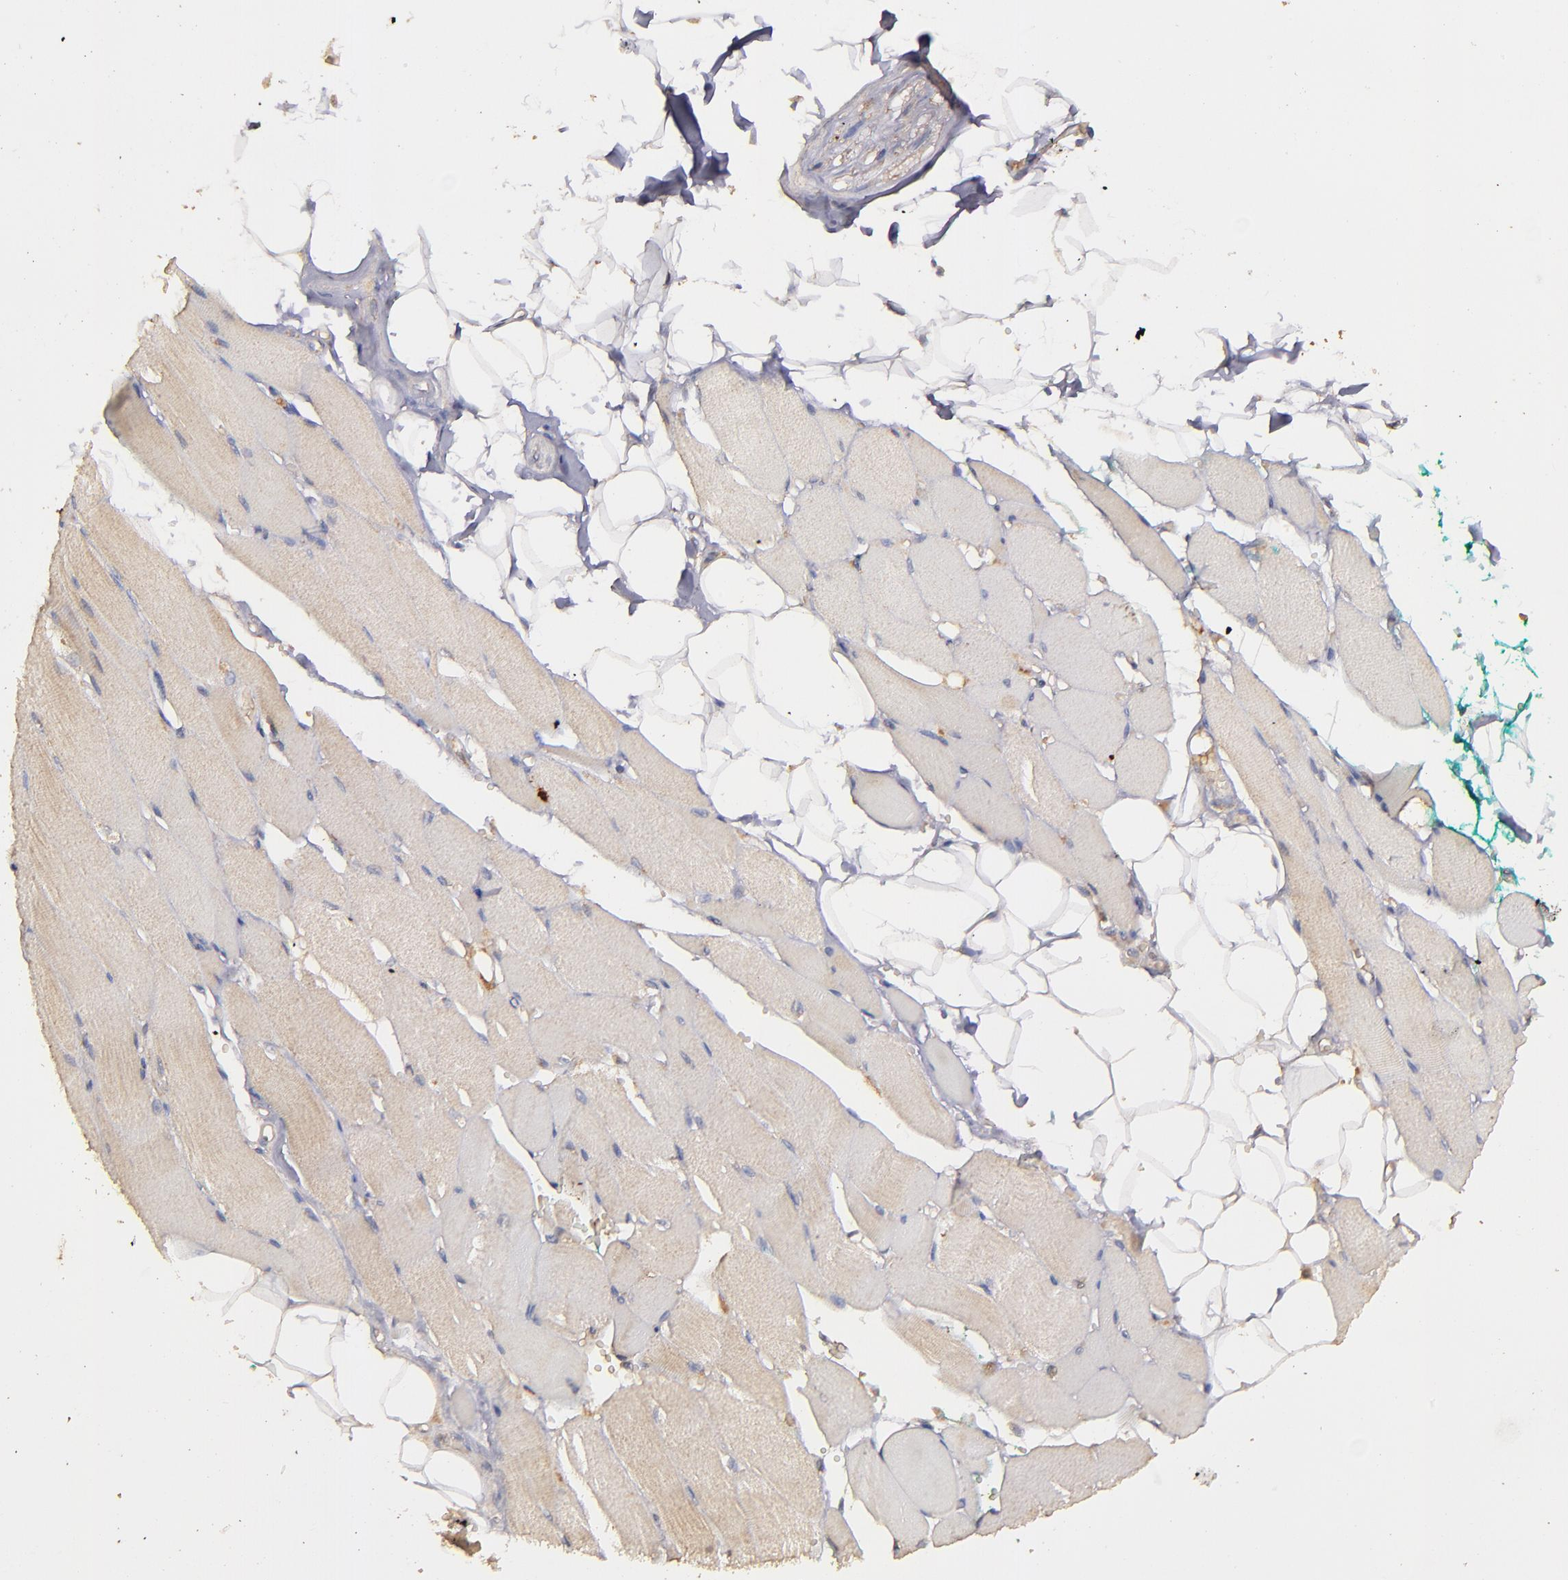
{"staining": {"intensity": "weak", "quantity": ">75%", "location": "cytoplasmic/membranous"}, "tissue": "skeletal muscle", "cell_type": "Myocytes", "image_type": "normal", "snomed": [{"axis": "morphology", "description": "Normal tissue, NOS"}, {"axis": "topography", "description": "Skeletal muscle"}, {"axis": "topography", "description": "Peripheral nerve tissue"}], "caption": "Protein expression analysis of benign skeletal muscle displays weak cytoplasmic/membranous expression in approximately >75% of myocytes.", "gene": "SRRD", "patient": {"sex": "female", "age": 84}}